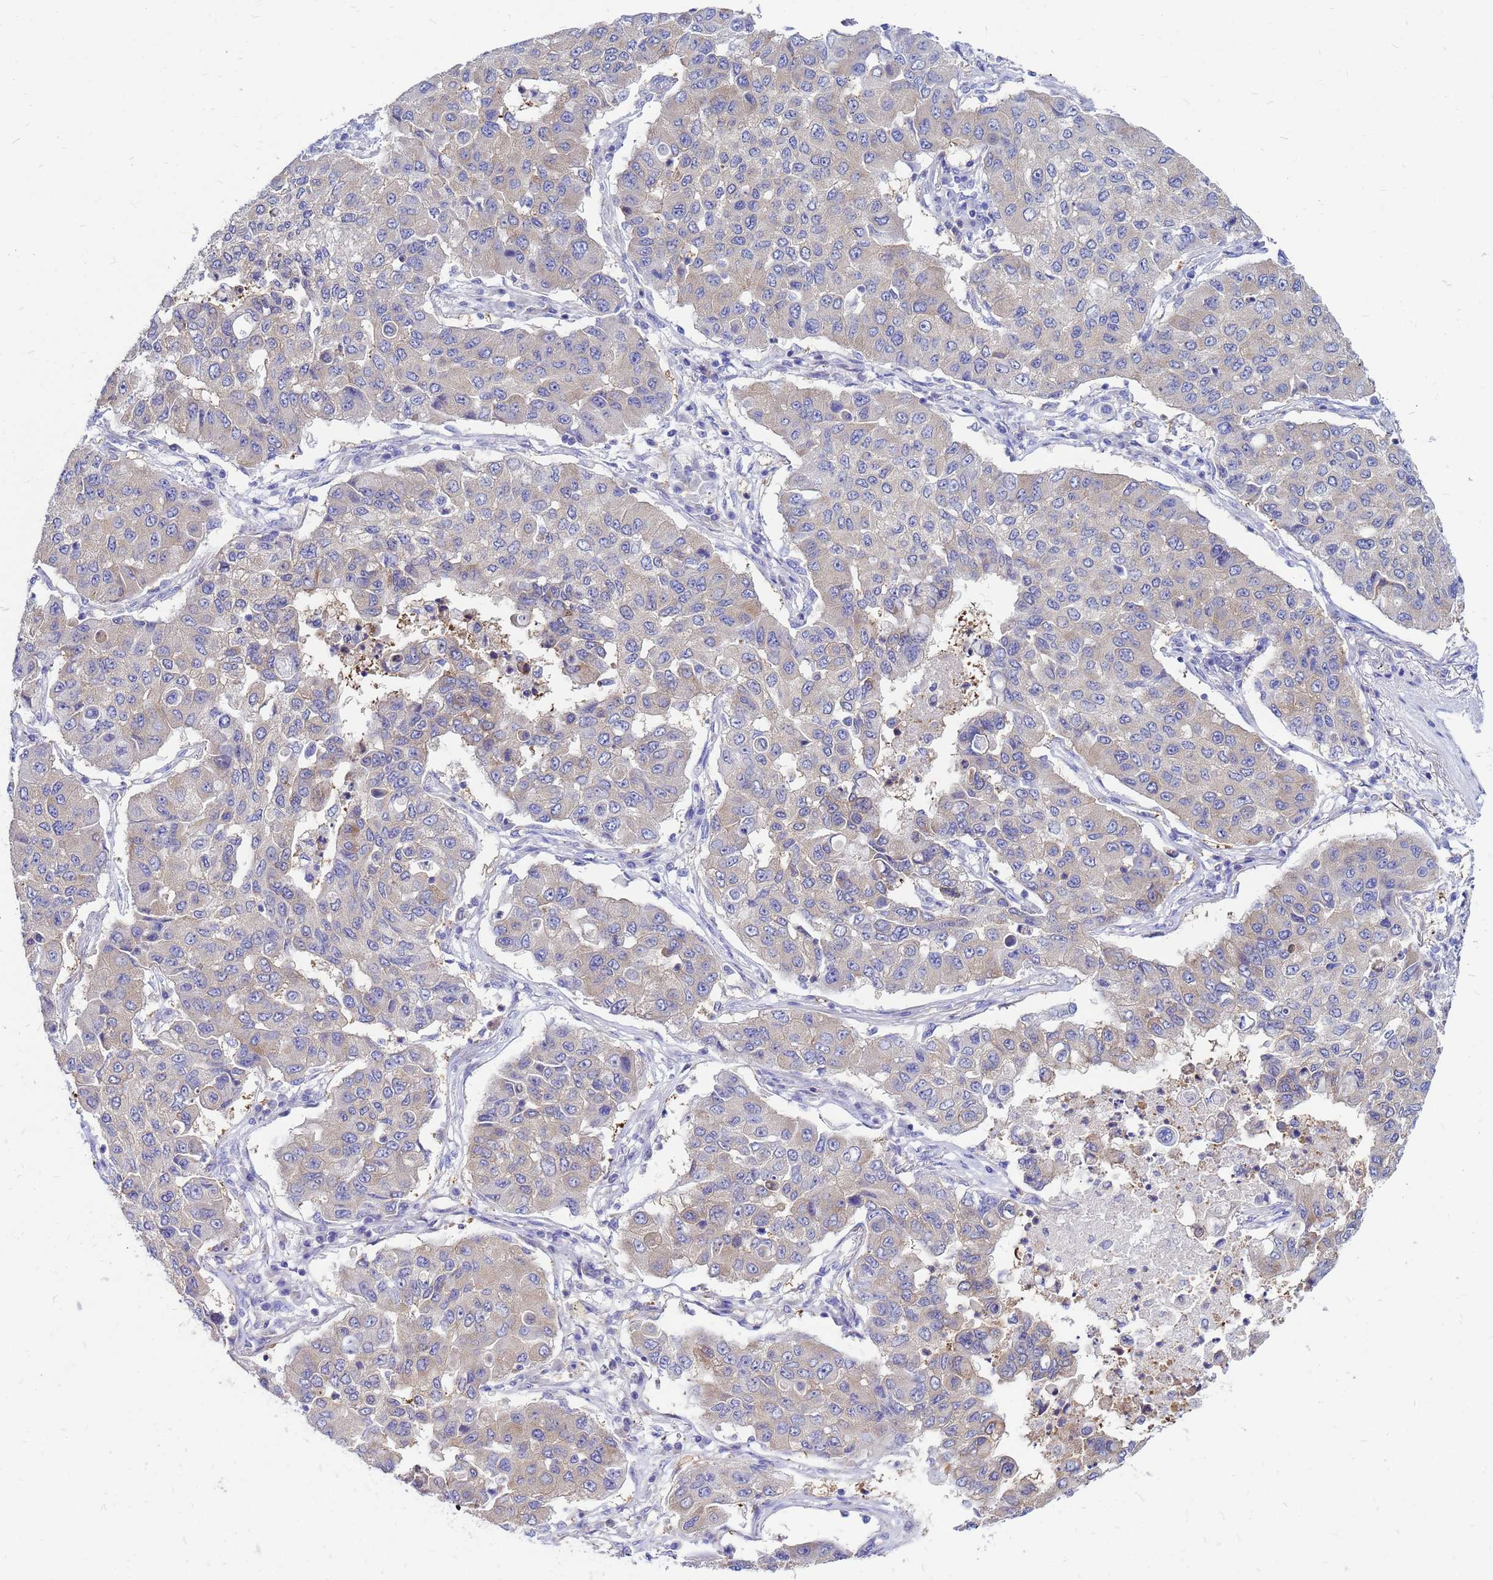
{"staining": {"intensity": "weak", "quantity": "<25%", "location": "cytoplasmic/membranous"}, "tissue": "lung cancer", "cell_type": "Tumor cells", "image_type": "cancer", "snomed": [{"axis": "morphology", "description": "Squamous cell carcinoma, NOS"}, {"axis": "topography", "description": "Lung"}], "caption": "There is no significant staining in tumor cells of lung cancer. Nuclei are stained in blue.", "gene": "FHIP1A", "patient": {"sex": "male", "age": 74}}